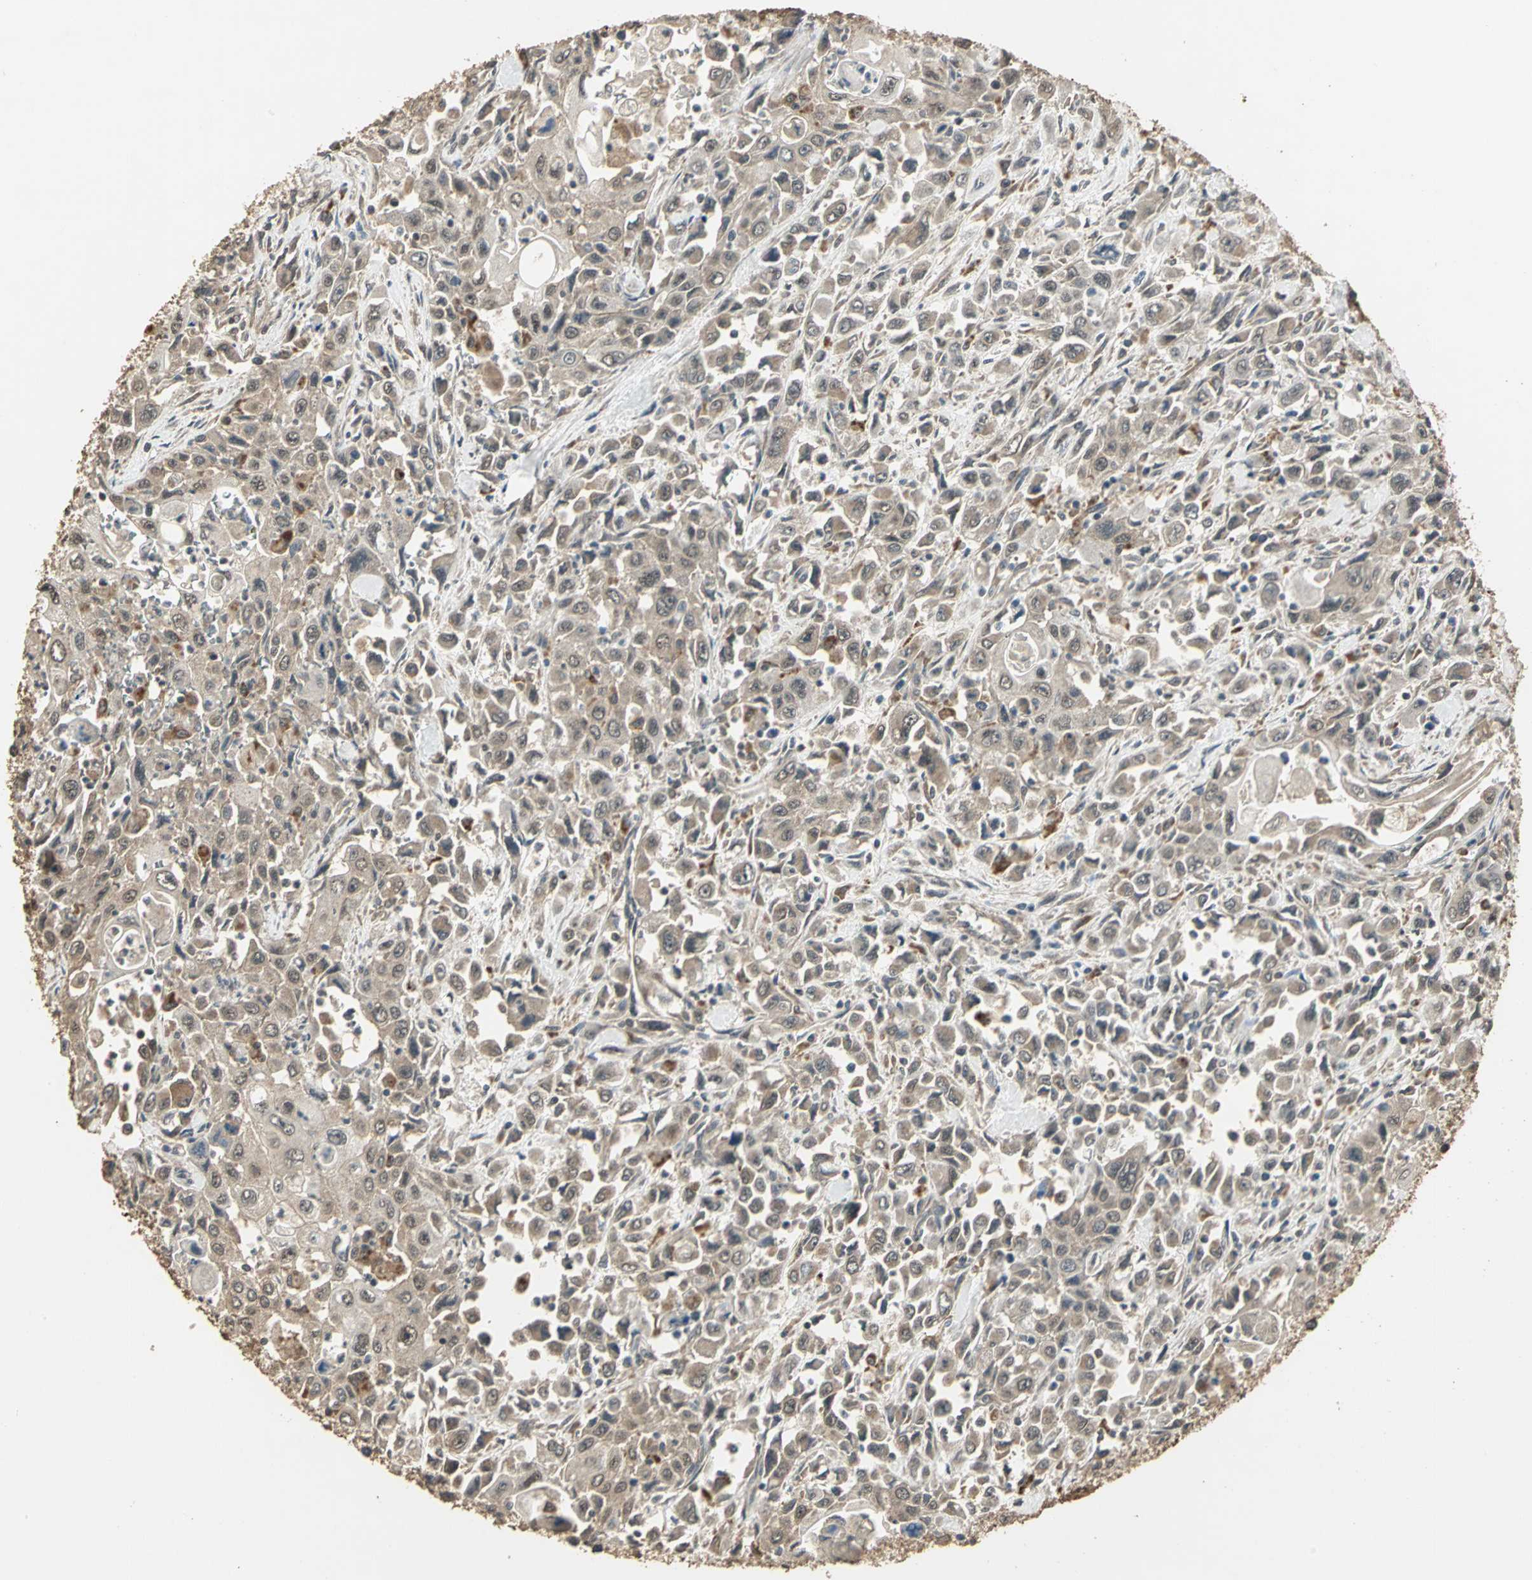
{"staining": {"intensity": "weak", "quantity": "25%-75%", "location": "cytoplasmic/membranous"}, "tissue": "pancreatic cancer", "cell_type": "Tumor cells", "image_type": "cancer", "snomed": [{"axis": "morphology", "description": "Adenocarcinoma, NOS"}, {"axis": "topography", "description": "Pancreas"}], "caption": "A high-resolution histopathology image shows IHC staining of pancreatic cancer (adenocarcinoma), which exhibits weak cytoplasmic/membranous positivity in about 25%-75% of tumor cells.", "gene": "UCHL5", "patient": {"sex": "male", "age": 70}}